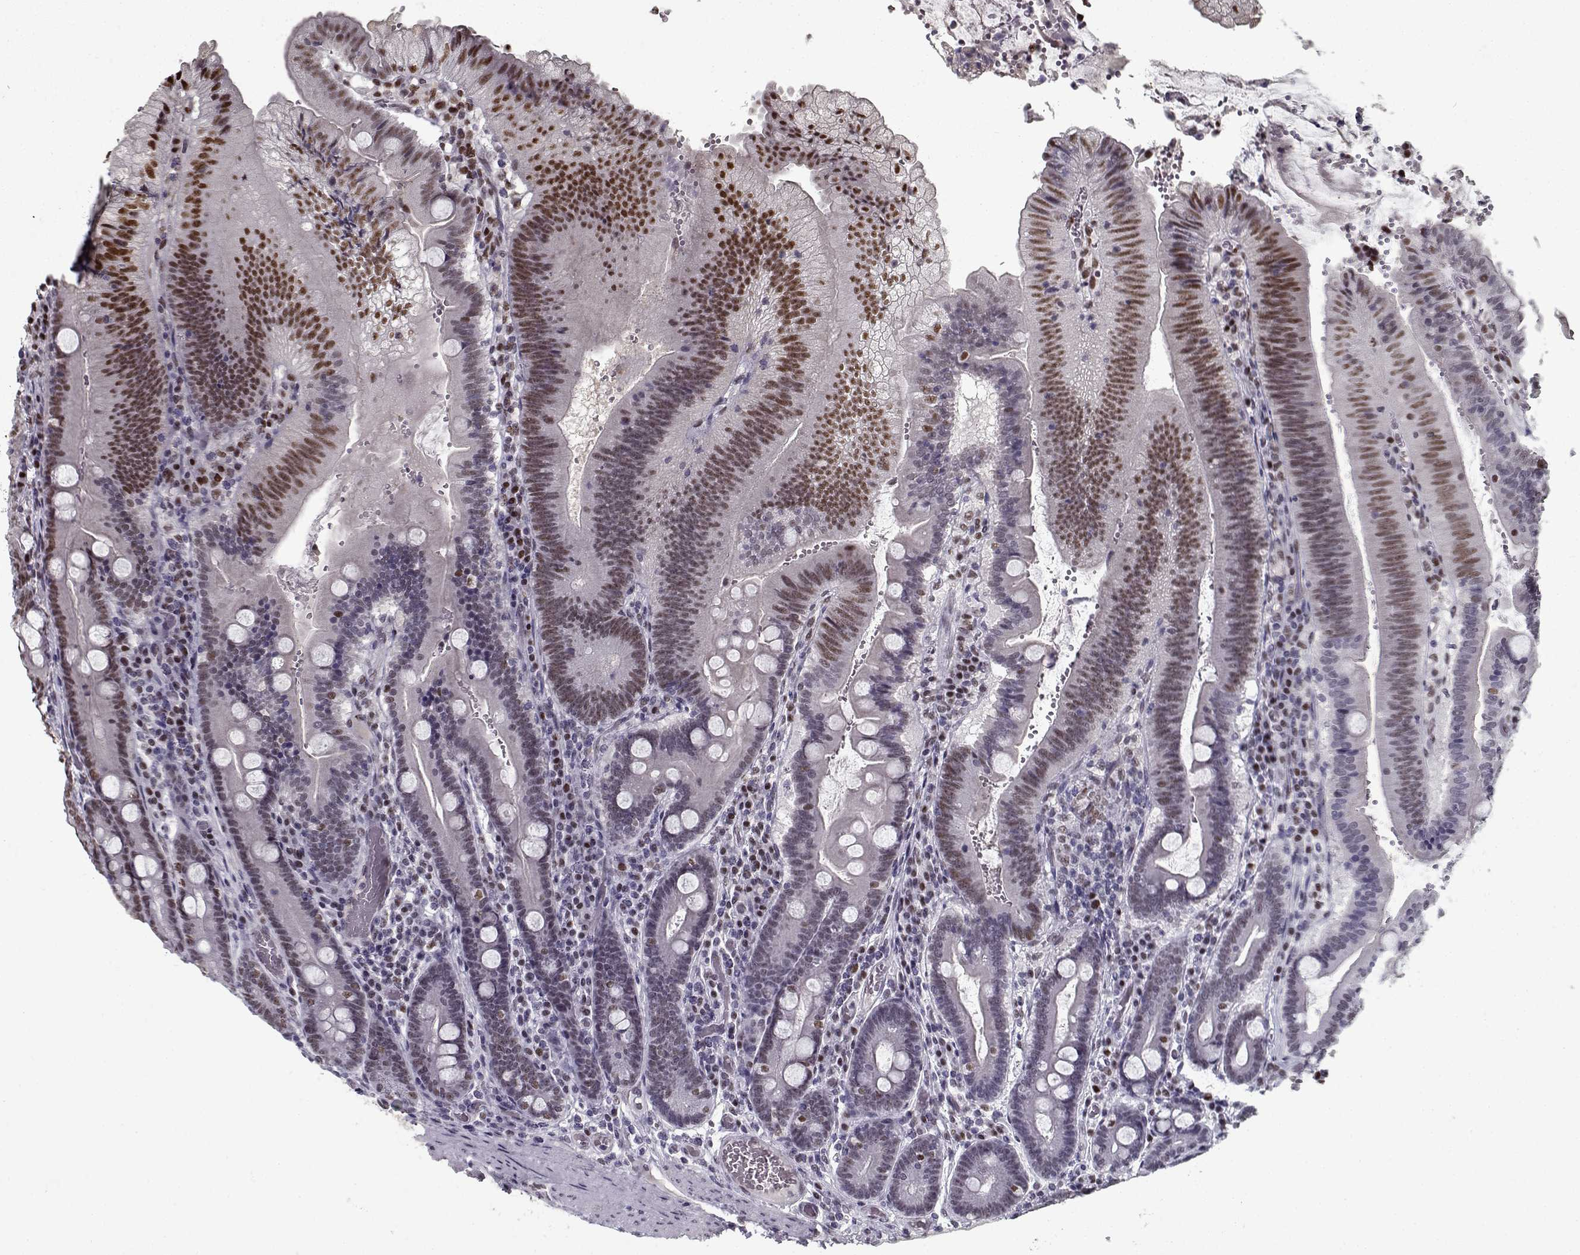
{"staining": {"intensity": "moderate", "quantity": "<25%", "location": "nuclear"}, "tissue": "duodenum", "cell_type": "Glandular cells", "image_type": "normal", "snomed": [{"axis": "morphology", "description": "Normal tissue, NOS"}, {"axis": "topography", "description": "Duodenum"}], "caption": "Protein expression analysis of benign duodenum shows moderate nuclear staining in approximately <25% of glandular cells.", "gene": "PRMT1", "patient": {"sex": "female", "age": 62}}